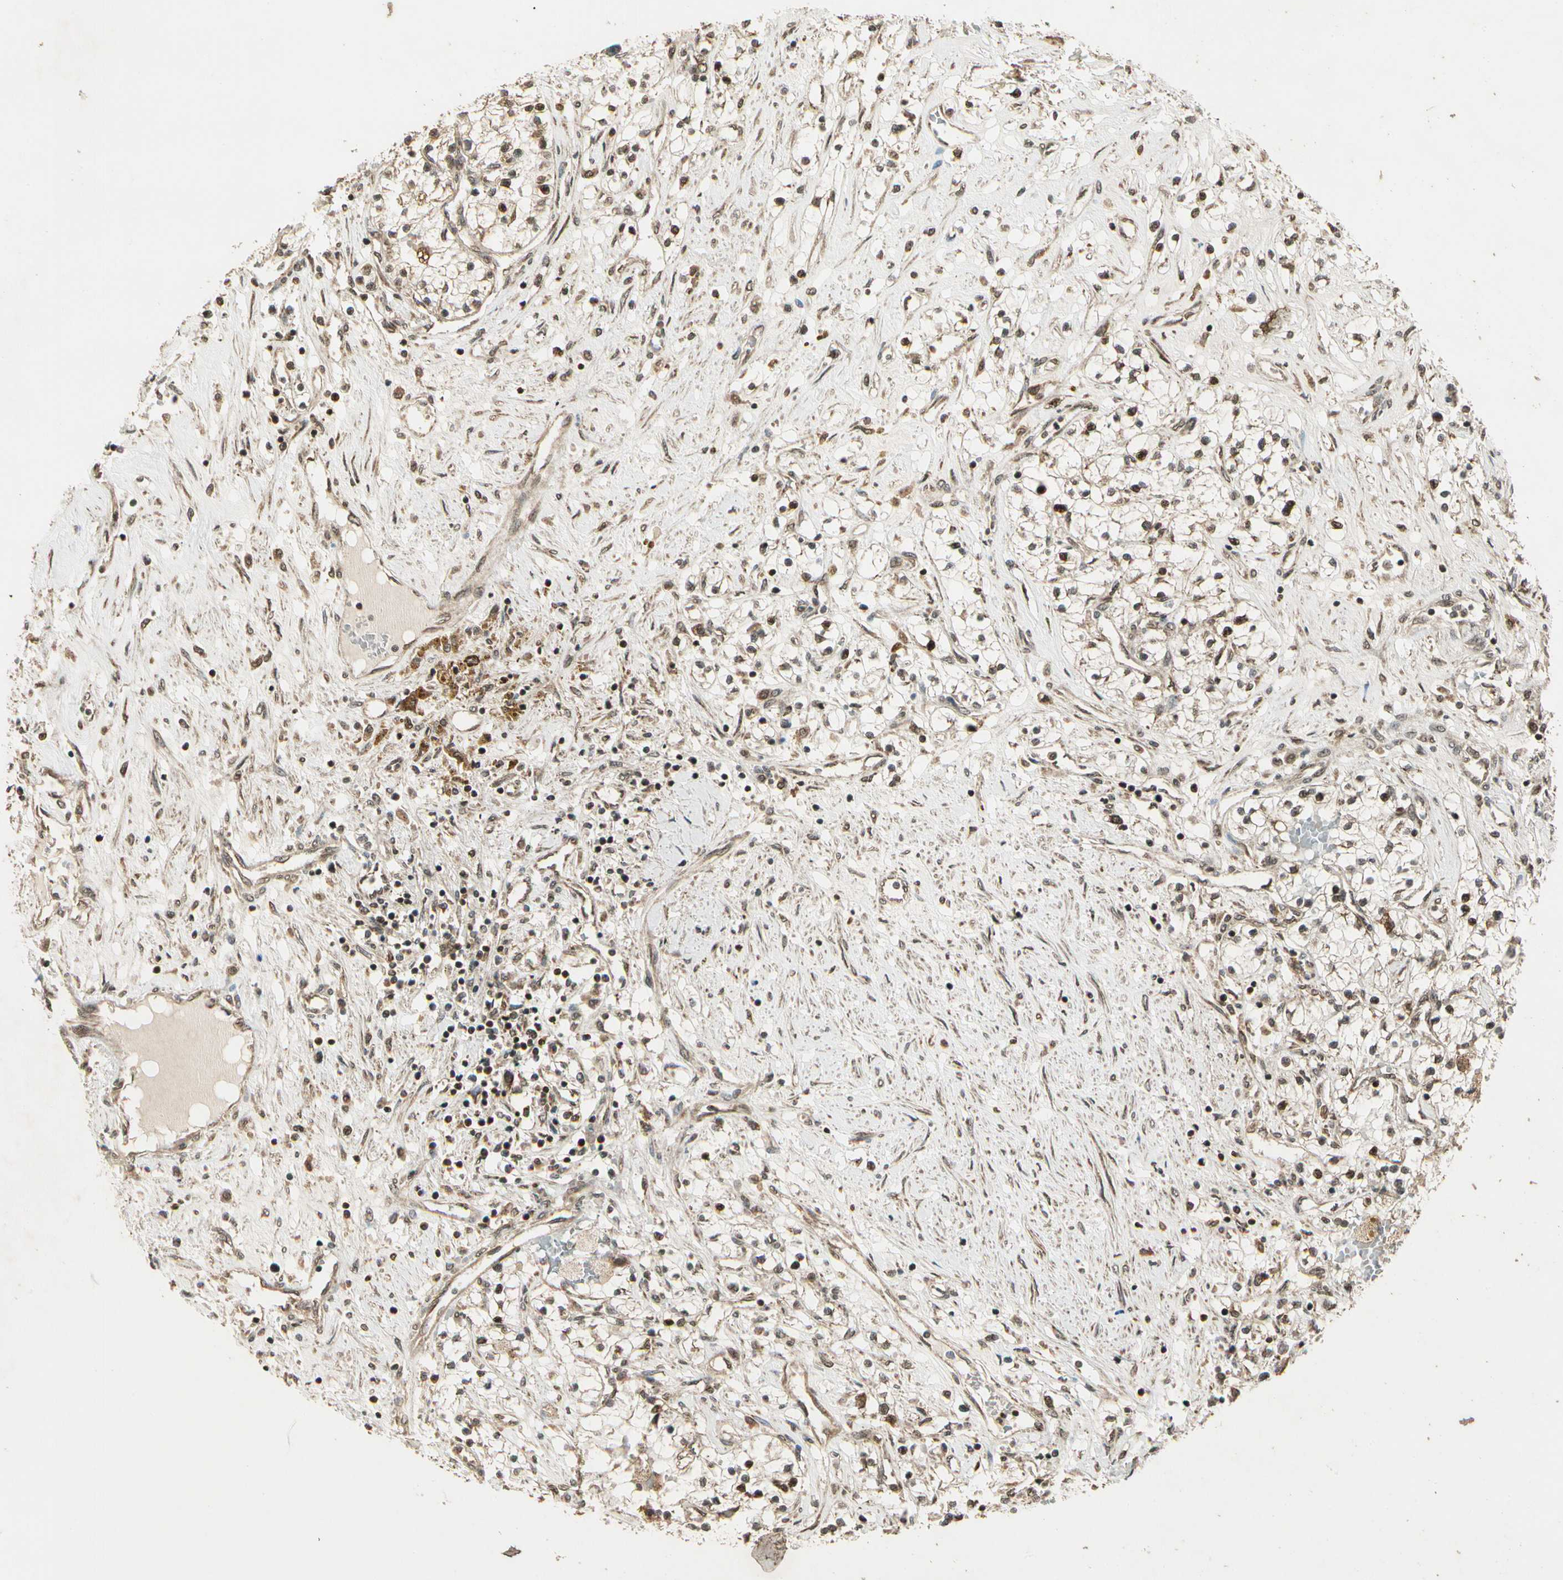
{"staining": {"intensity": "weak", "quantity": "25%-75%", "location": "cytoplasmic/membranous"}, "tissue": "renal cancer", "cell_type": "Tumor cells", "image_type": "cancer", "snomed": [{"axis": "morphology", "description": "Adenocarcinoma, NOS"}, {"axis": "topography", "description": "Kidney"}], "caption": "High-power microscopy captured an immunohistochemistry (IHC) histopathology image of adenocarcinoma (renal), revealing weak cytoplasmic/membranous staining in approximately 25%-75% of tumor cells.", "gene": "GLUL", "patient": {"sex": "male", "age": 68}}